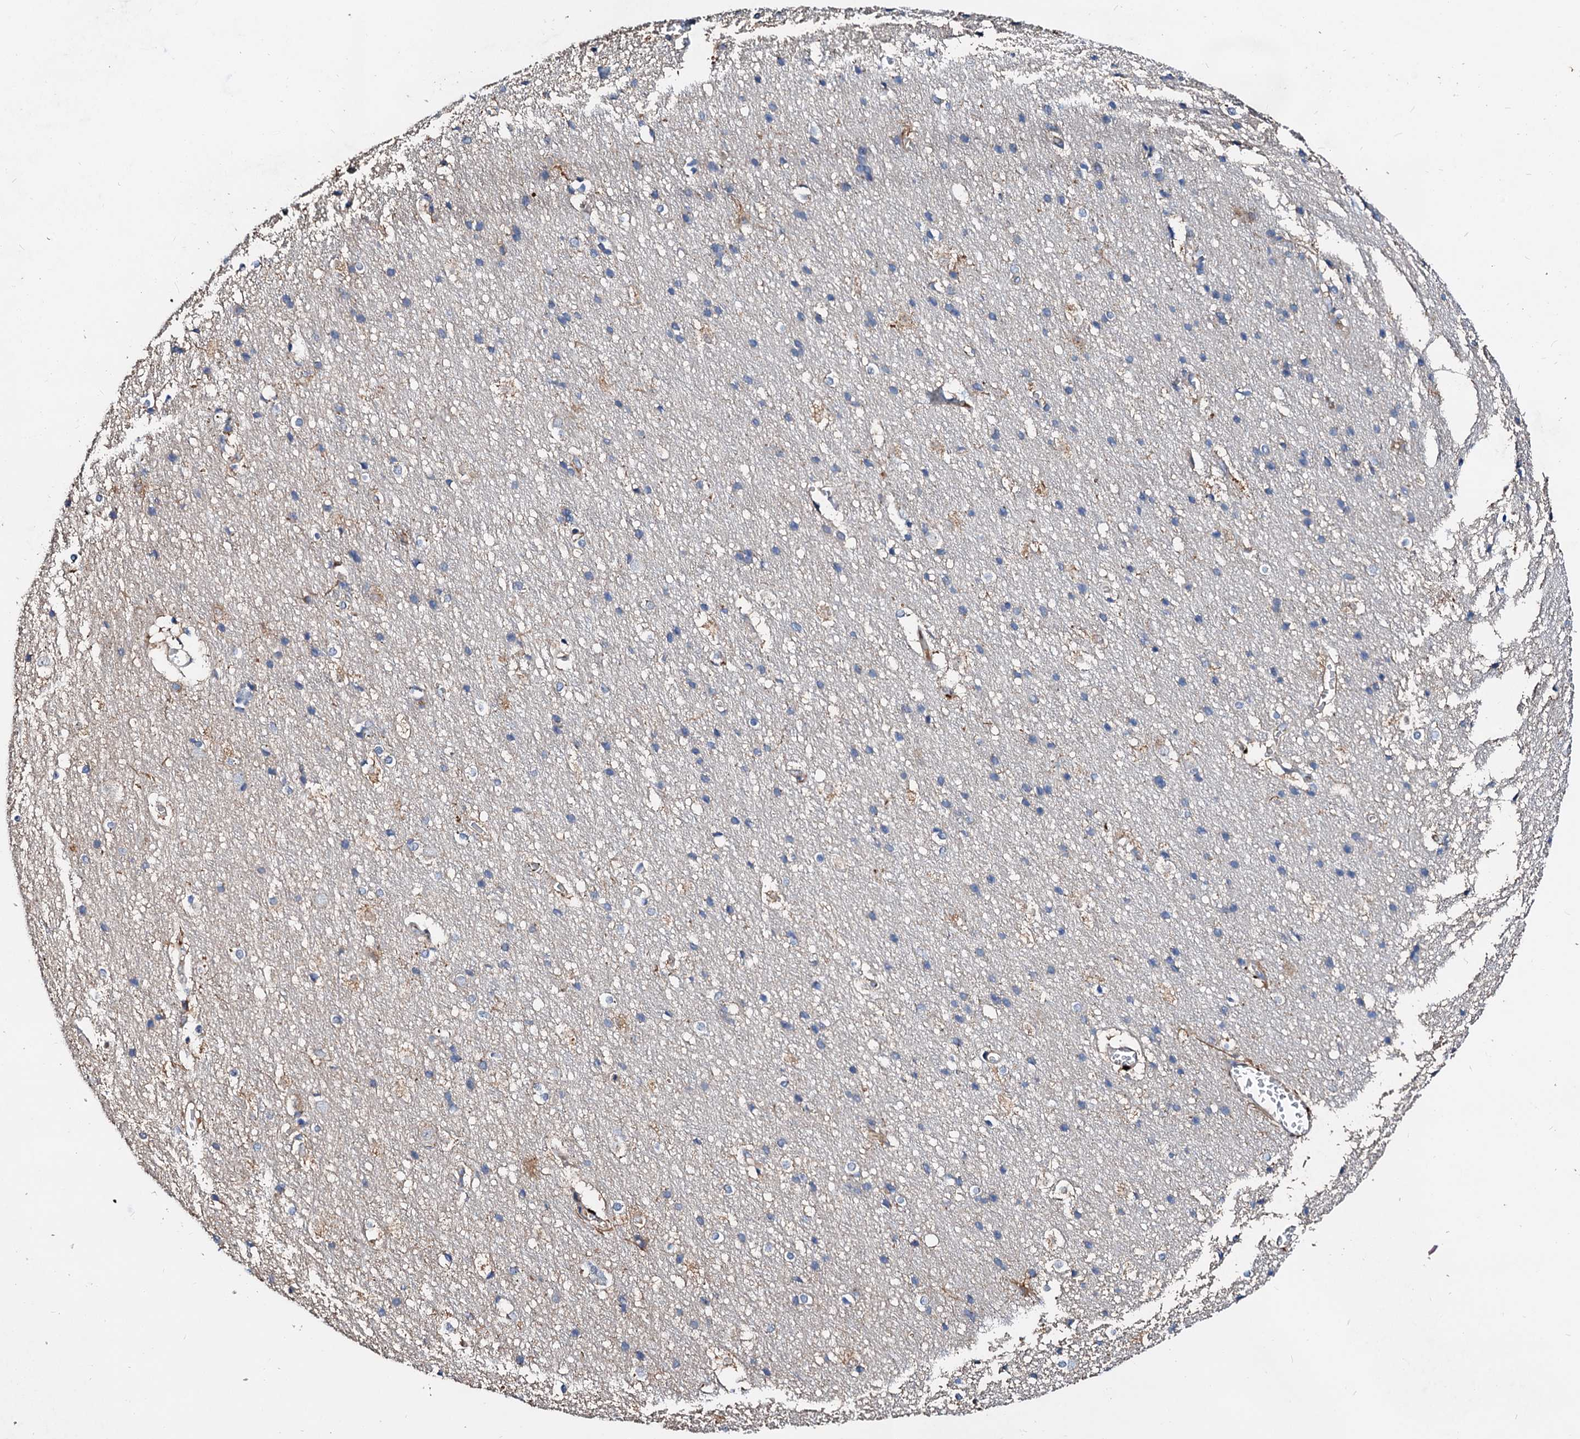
{"staining": {"intensity": "negative", "quantity": "none", "location": "none"}, "tissue": "cerebral cortex", "cell_type": "Endothelial cells", "image_type": "normal", "snomed": [{"axis": "morphology", "description": "Normal tissue, NOS"}, {"axis": "topography", "description": "Cerebral cortex"}], "caption": "High power microscopy photomicrograph of an immunohistochemistry histopathology image of unremarkable cerebral cortex, revealing no significant expression in endothelial cells.", "gene": "FIBIN", "patient": {"sex": "male", "age": 54}}